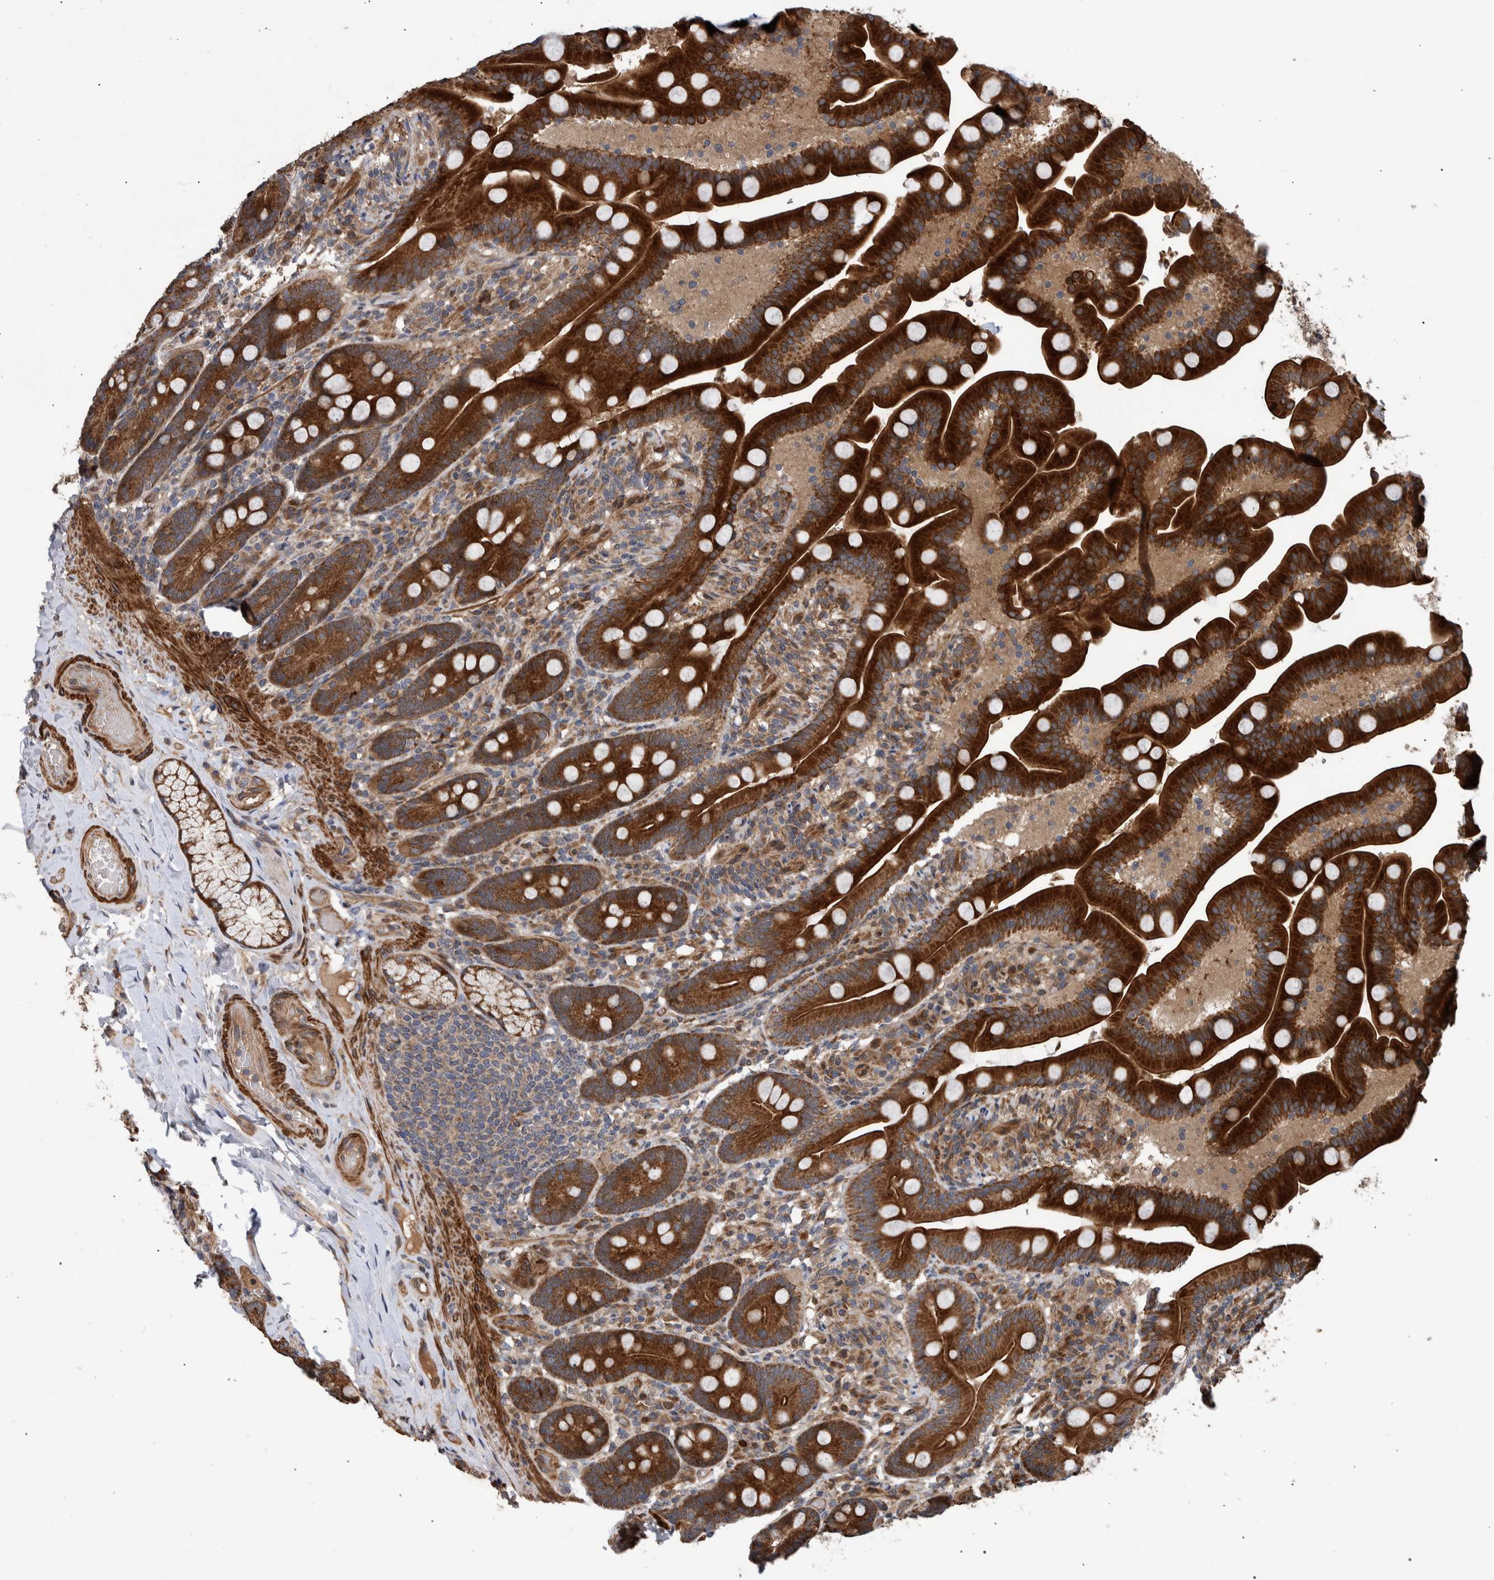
{"staining": {"intensity": "strong", "quantity": ">75%", "location": "cytoplasmic/membranous"}, "tissue": "duodenum", "cell_type": "Glandular cells", "image_type": "normal", "snomed": [{"axis": "morphology", "description": "Normal tissue, NOS"}, {"axis": "topography", "description": "Duodenum"}], "caption": "This photomicrograph reveals IHC staining of normal human duodenum, with high strong cytoplasmic/membranous positivity in approximately >75% of glandular cells.", "gene": "B3GNTL1", "patient": {"sex": "male", "age": 54}}